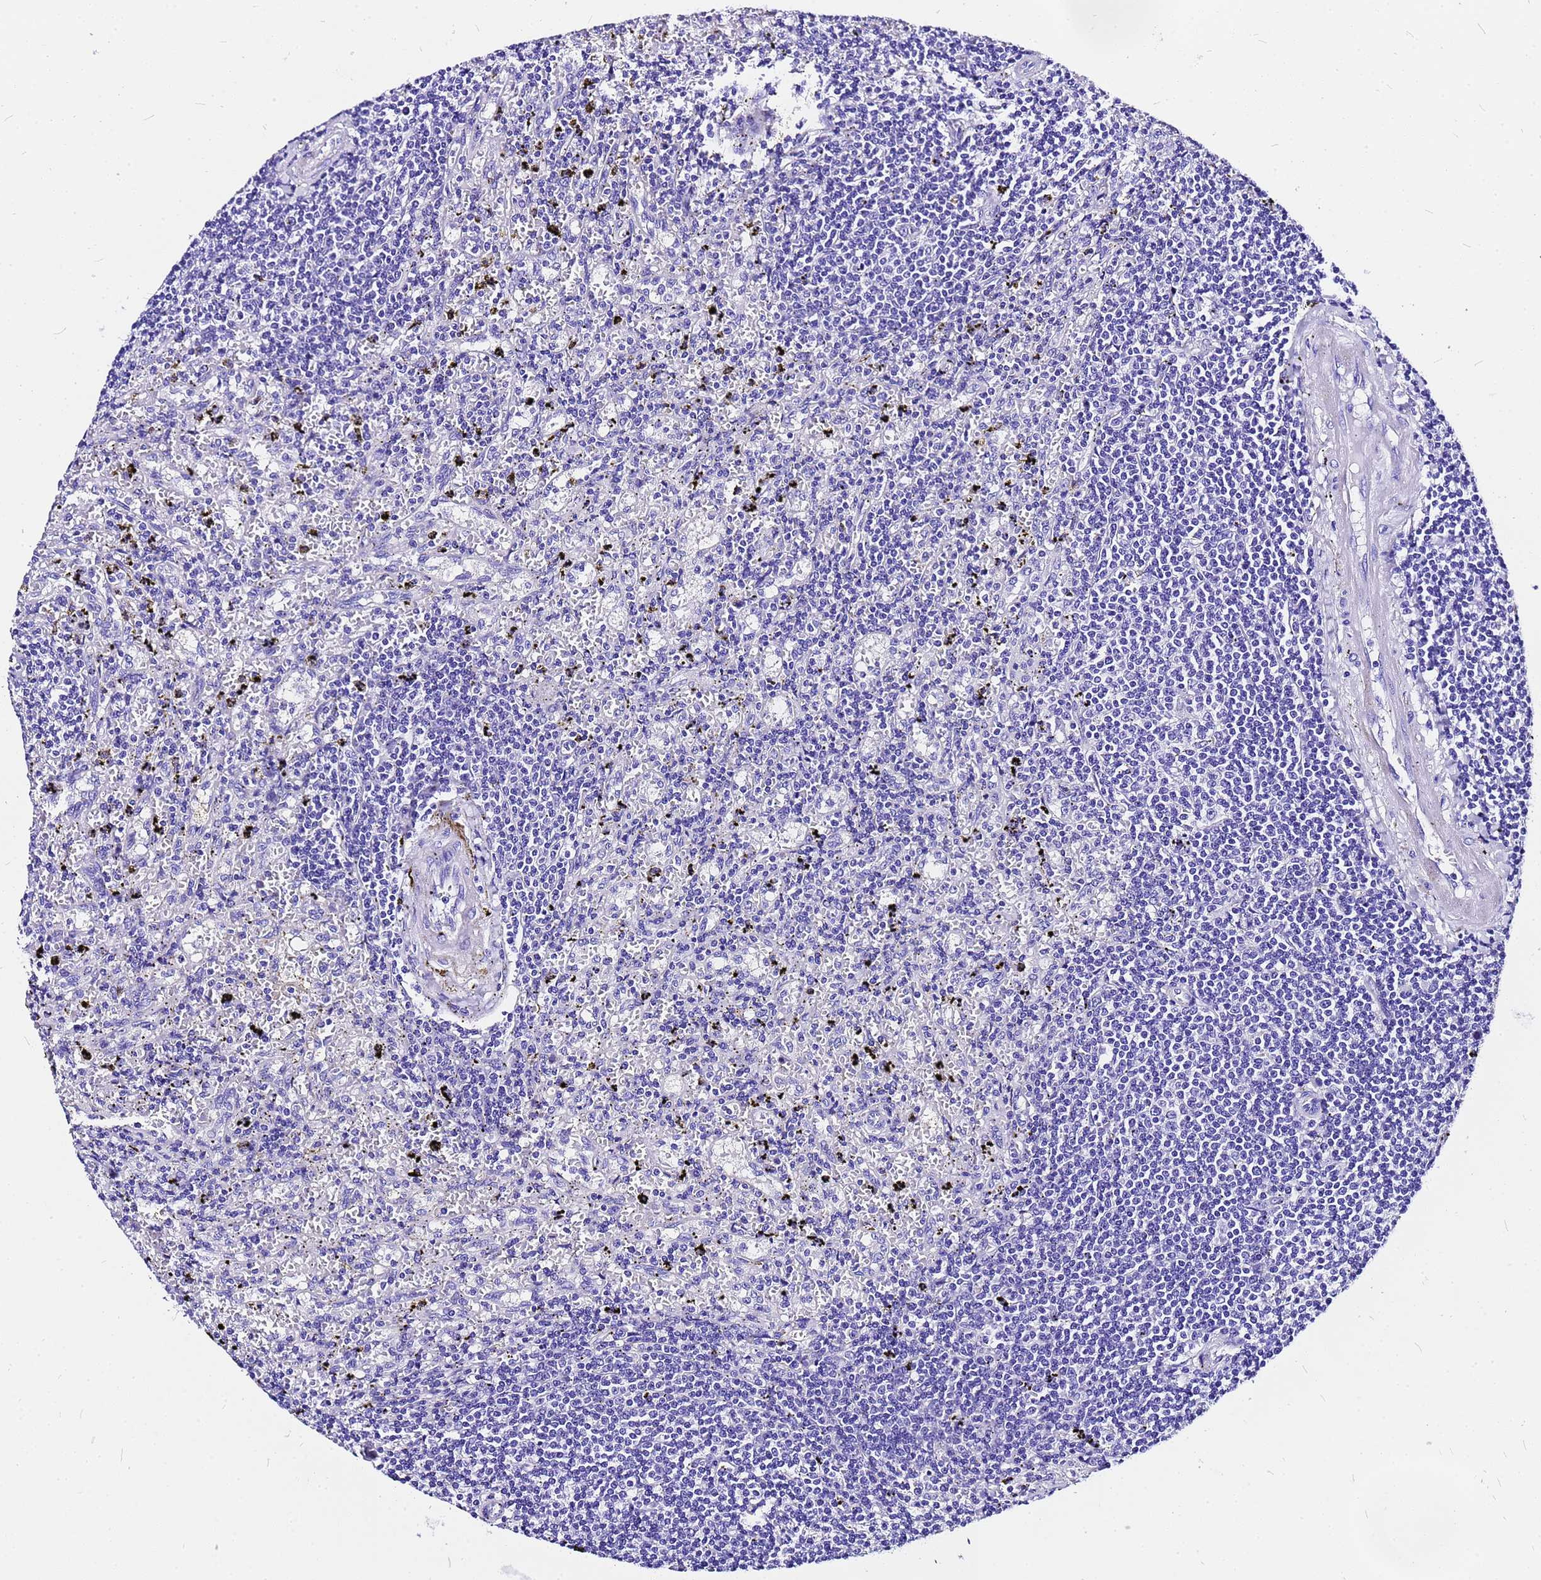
{"staining": {"intensity": "negative", "quantity": "none", "location": "none"}, "tissue": "lymphoma", "cell_type": "Tumor cells", "image_type": "cancer", "snomed": [{"axis": "morphology", "description": "Malignant lymphoma, non-Hodgkin's type, Low grade"}, {"axis": "topography", "description": "Spleen"}], "caption": "Tumor cells are negative for protein expression in human low-grade malignant lymphoma, non-Hodgkin's type.", "gene": "HERC4", "patient": {"sex": "male", "age": 76}}